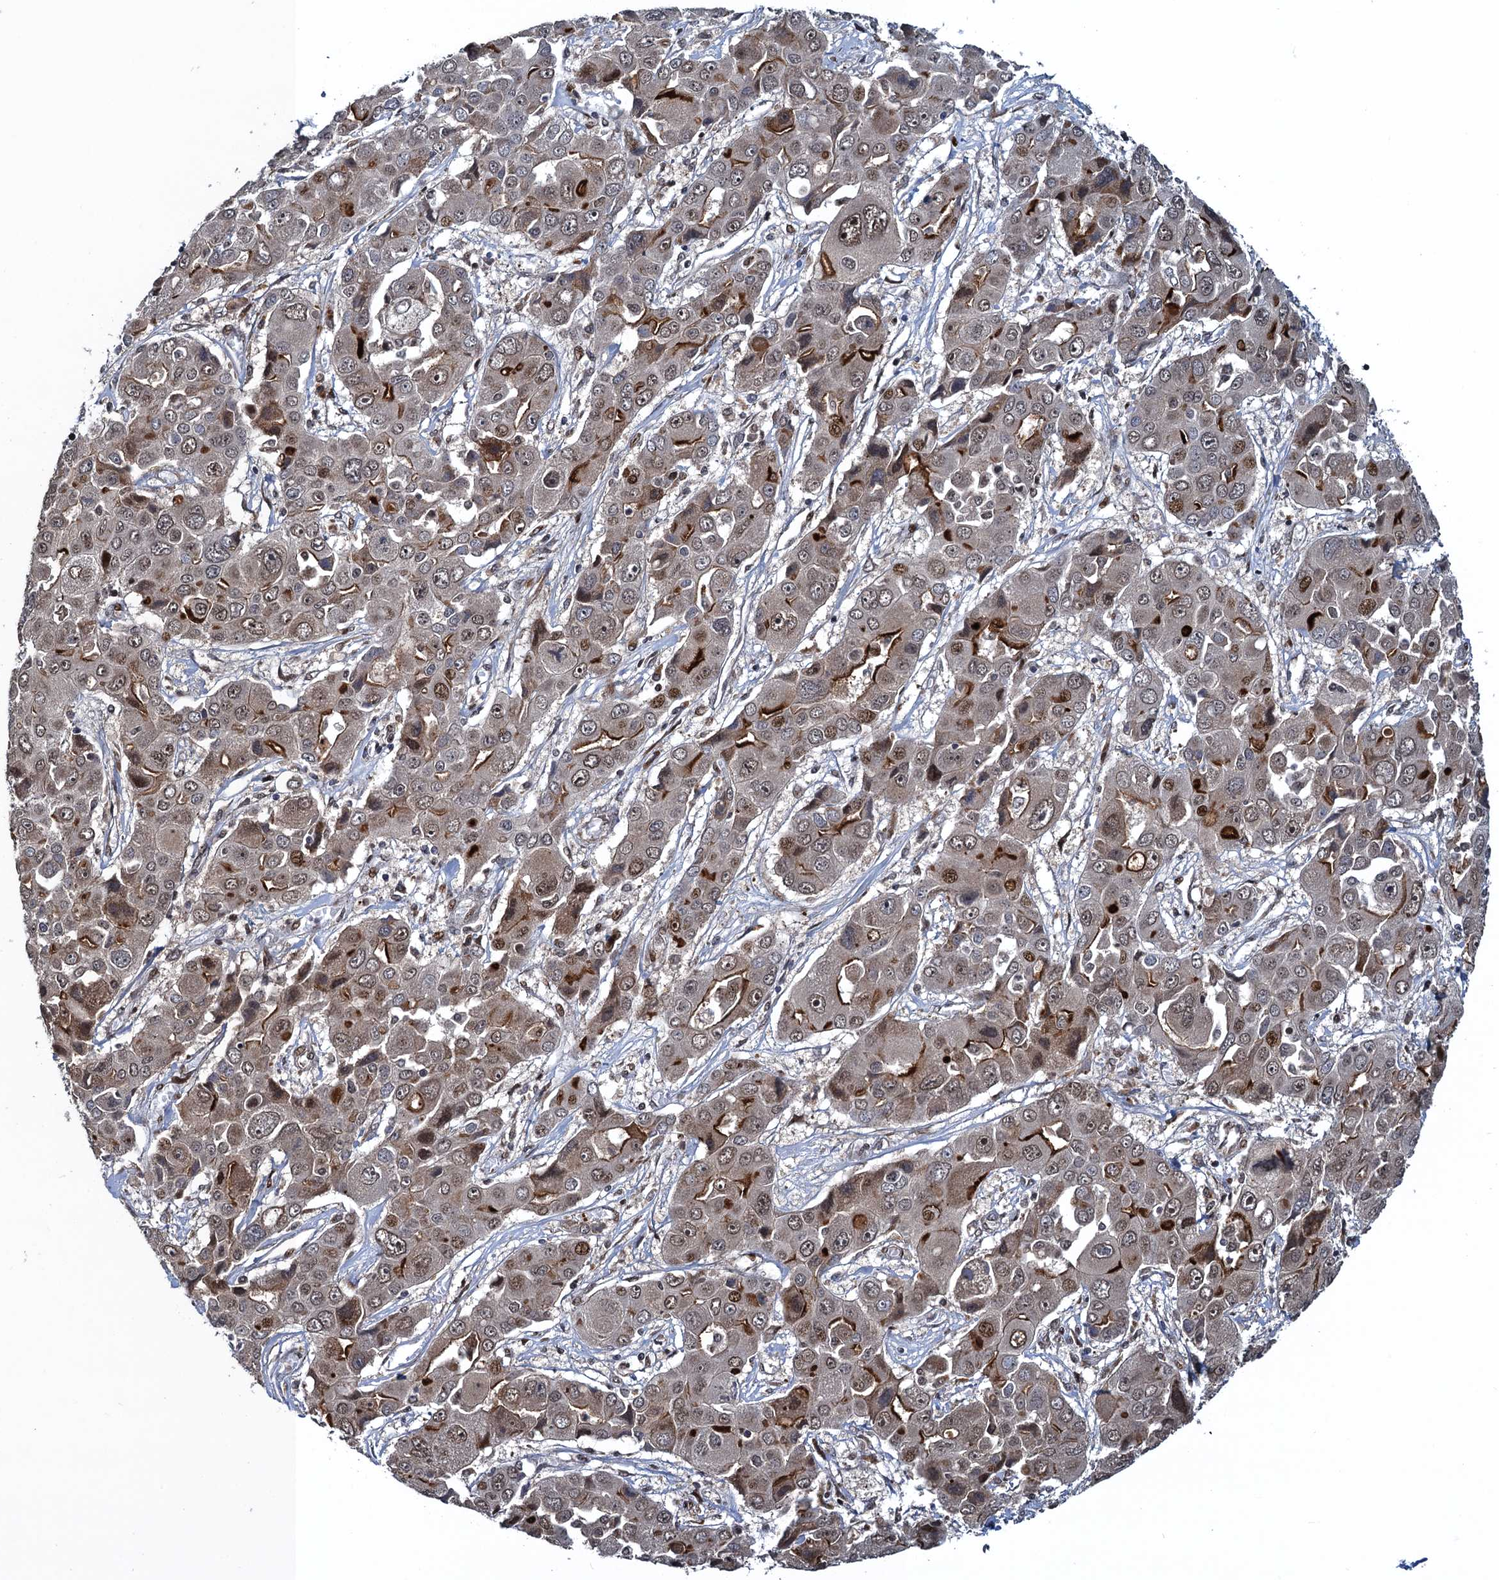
{"staining": {"intensity": "moderate", "quantity": "25%-75%", "location": "cytoplasmic/membranous,nuclear"}, "tissue": "liver cancer", "cell_type": "Tumor cells", "image_type": "cancer", "snomed": [{"axis": "morphology", "description": "Cholangiocarcinoma"}, {"axis": "topography", "description": "Liver"}], "caption": "Protein staining reveals moderate cytoplasmic/membranous and nuclear staining in approximately 25%-75% of tumor cells in liver cancer (cholangiocarcinoma).", "gene": "ATOSA", "patient": {"sex": "male", "age": 67}}